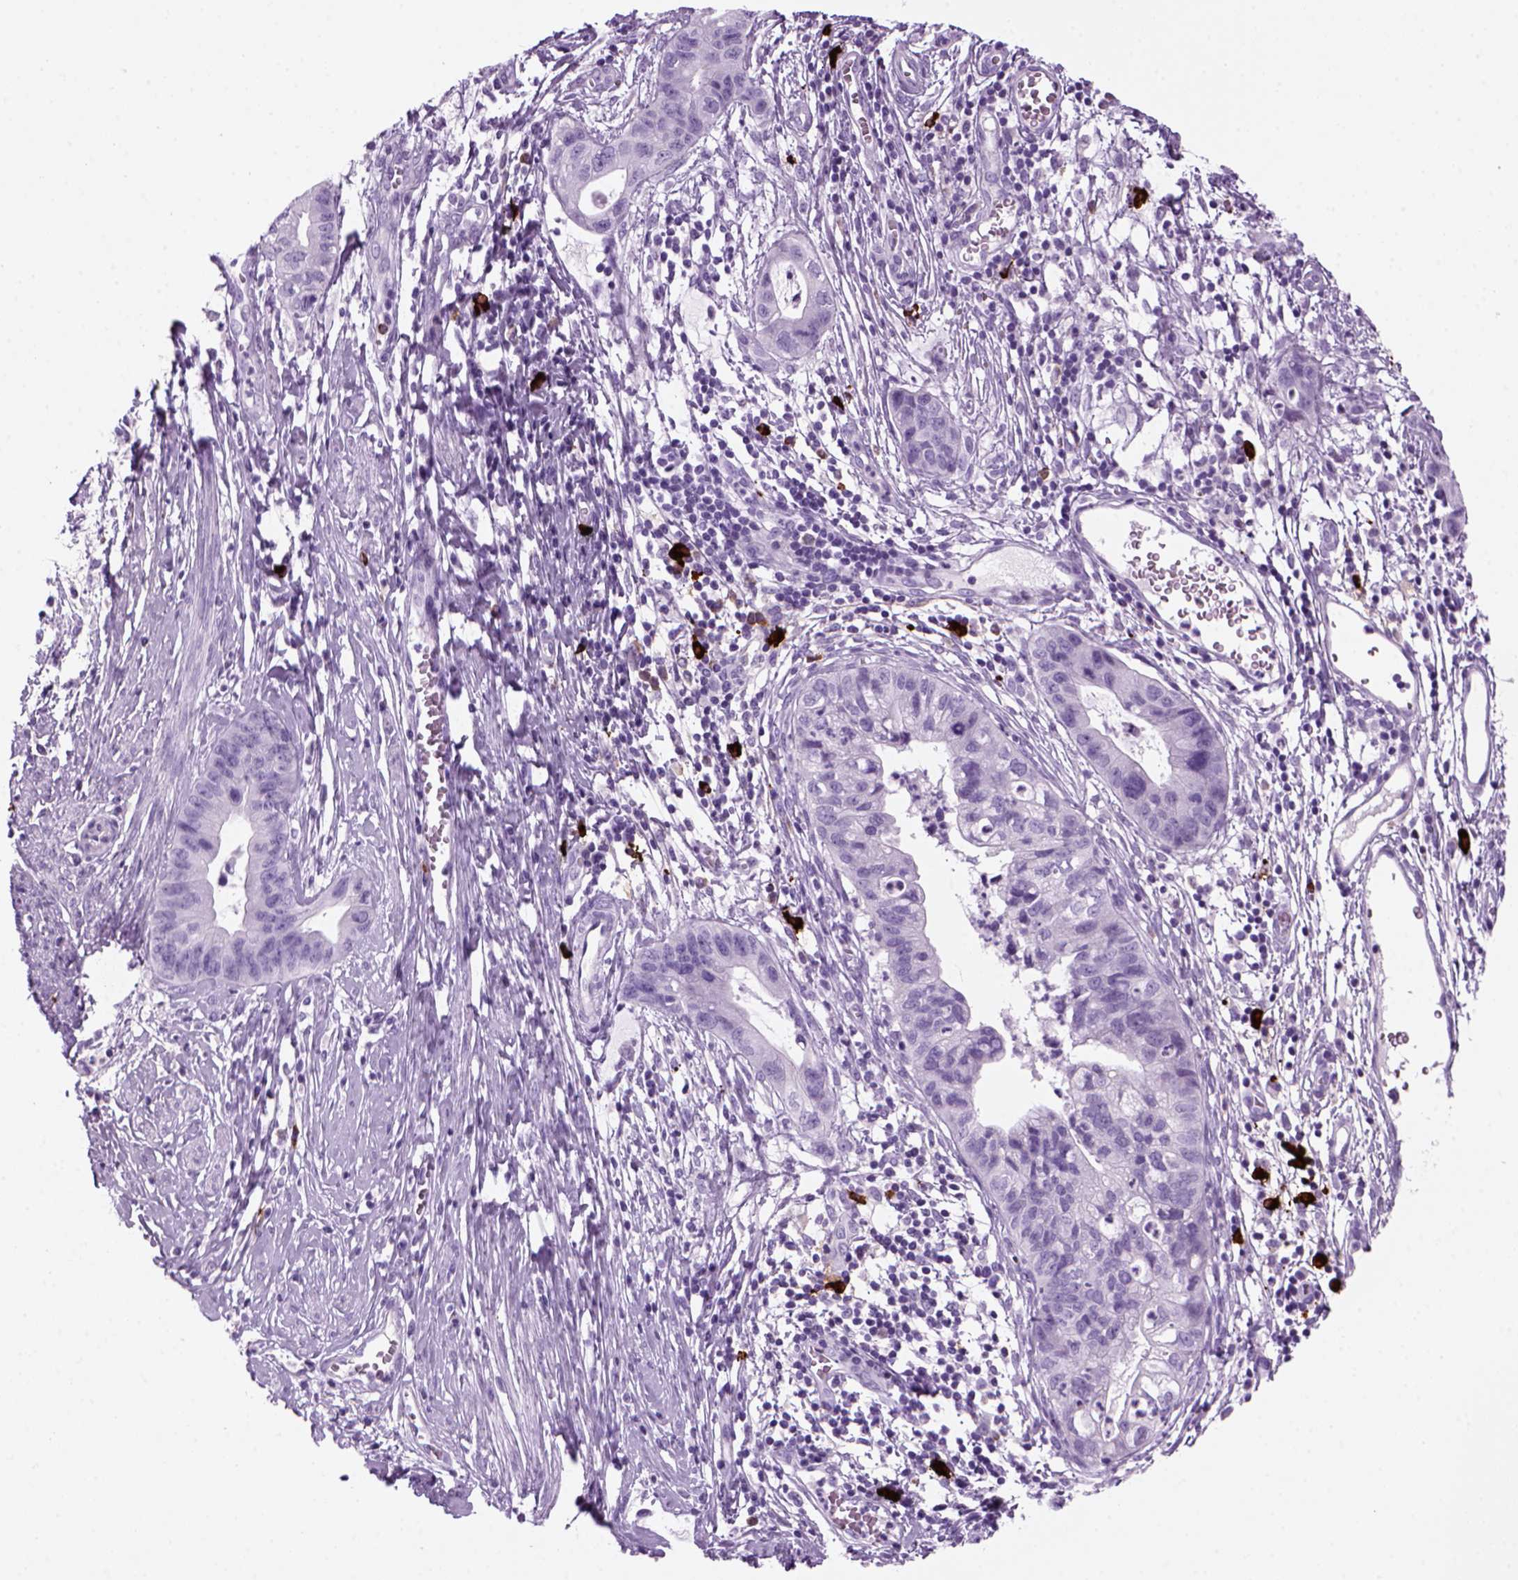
{"staining": {"intensity": "negative", "quantity": "none", "location": "none"}, "tissue": "cervical cancer", "cell_type": "Tumor cells", "image_type": "cancer", "snomed": [{"axis": "morphology", "description": "Adenocarcinoma, NOS"}, {"axis": "topography", "description": "Cervix"}], "caption": "Immunohistochemistry (IHC) histopathology image of neoplastic tissue: cervical cancer (adenocarcinoma) stained with DAB (3,3'-diaminobenzidine) shows no significant protein positivity in tumor cells.", "gene": "MZB1", "patient": {"sex": "female", "age": 44}}